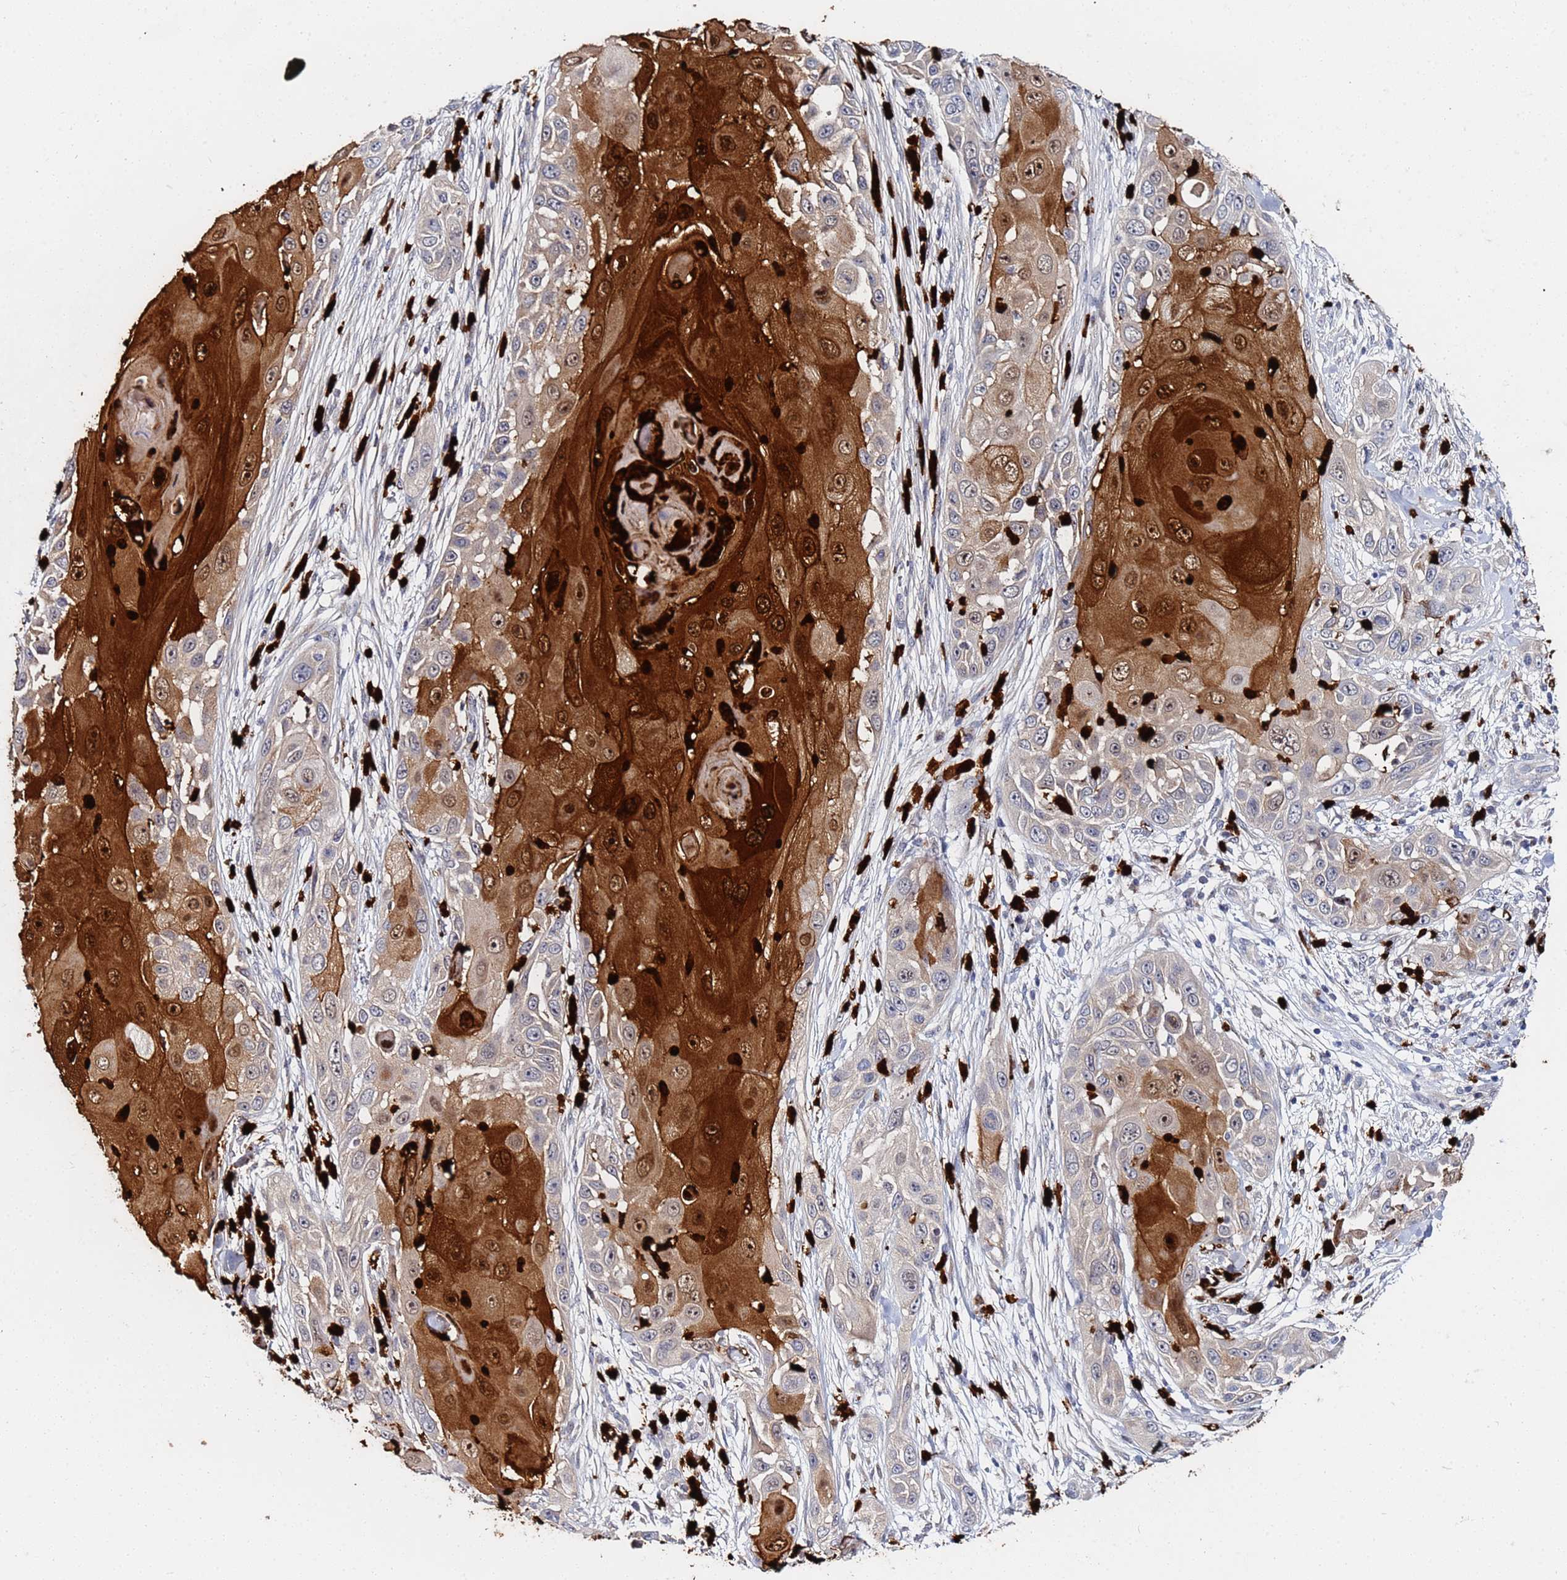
{"staining": {"intensity": "strong", "quantity": "25%-75%", "location": "cytoplasmic/membranous,nuclear"}, "tissue": "skin cancer", "cell_type": "Tumor cells", "image_type": "cancer", "snomed": [{"axis": "morphology", "description": "Squamous cell carcinoma, NOS"}, {"axis": "topography", "description": "Skin"}], "caption": "Tumor cells demonstrate high levels of strong cytoplasmic/membranous and nuclear expression in approximately 25%-75% of cells in squamous cell carcinoma (skin). The protein of interest is shown in brown color, while the nuclei are stained blue.", "gene": "MTCL1", "patient": {"sex": "female", "age": 44}}